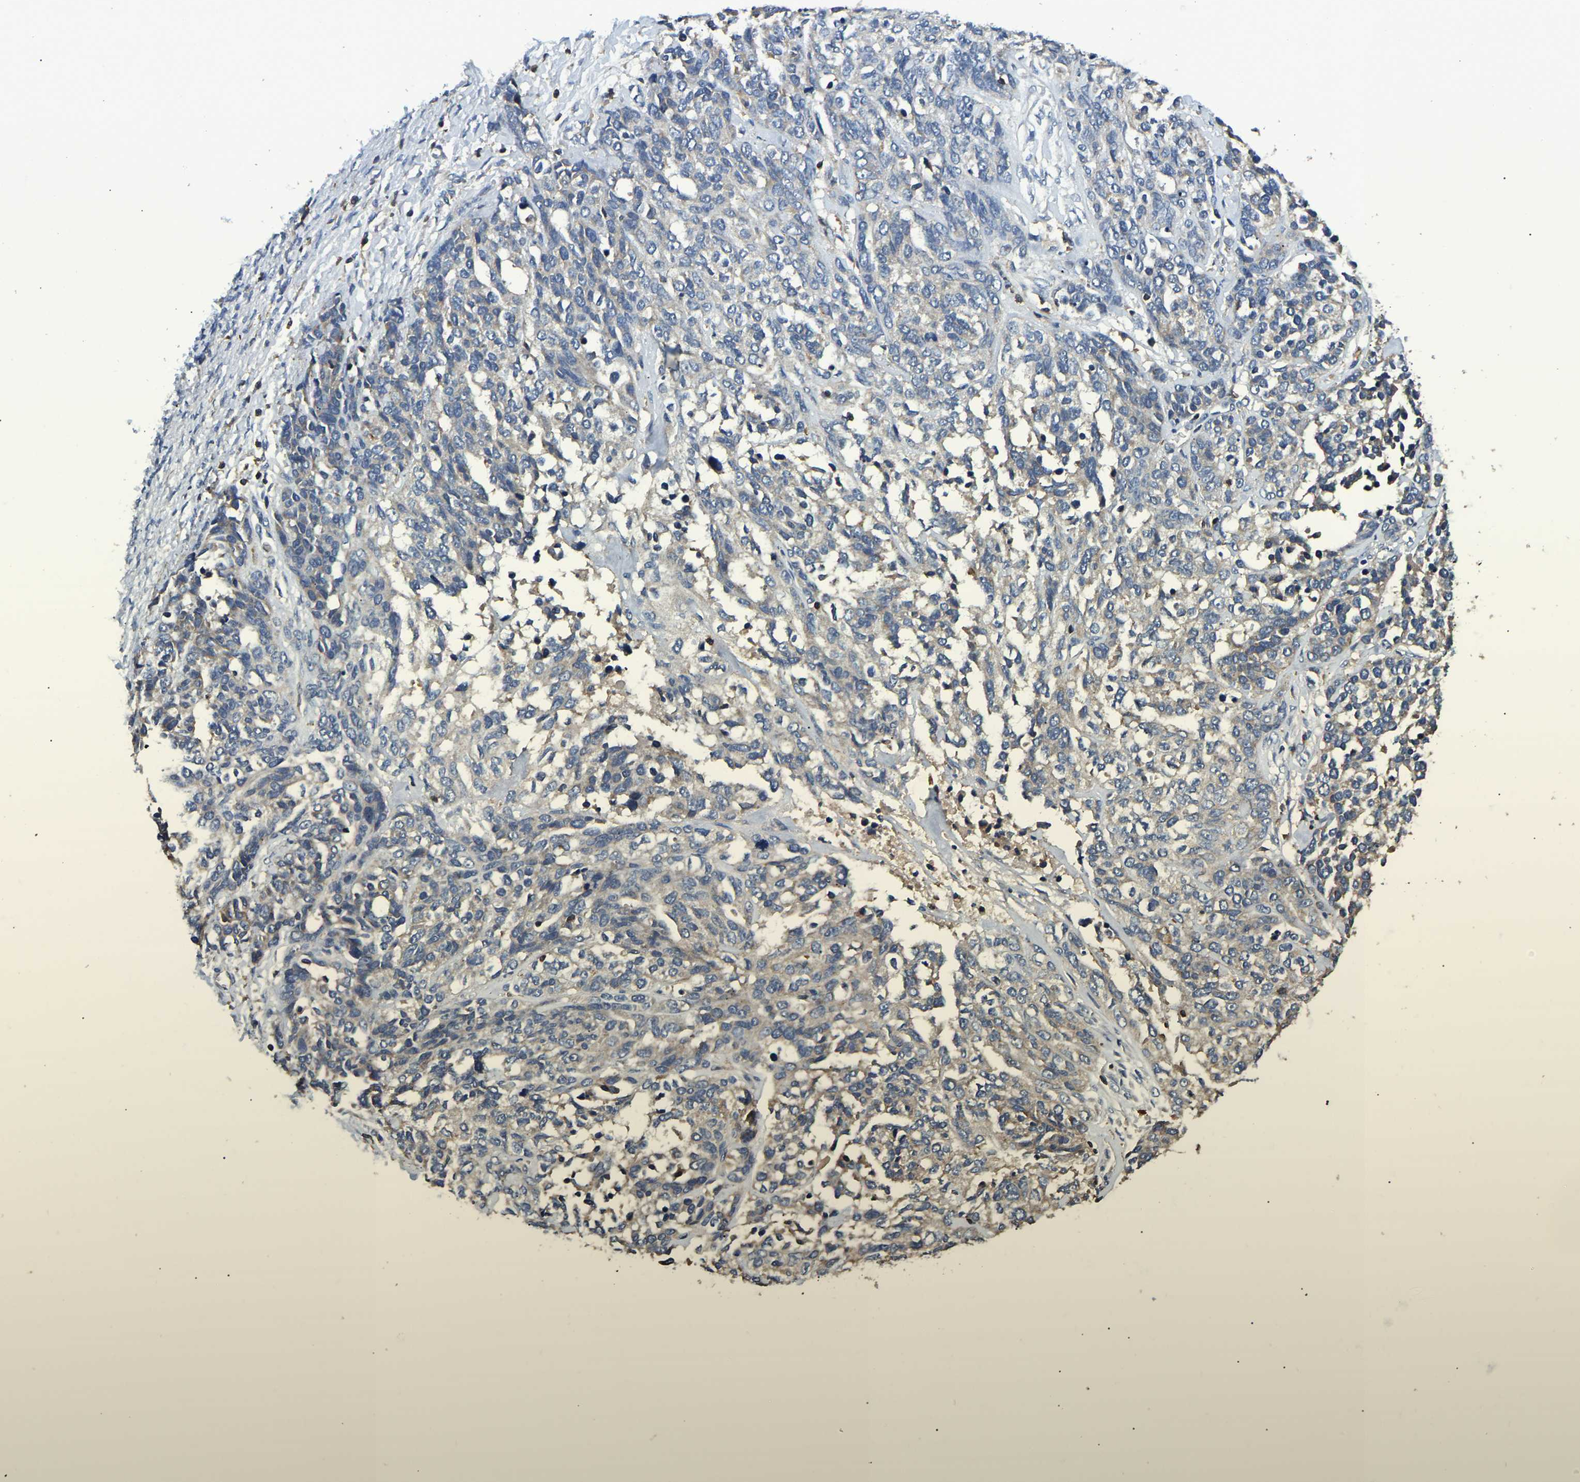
{"staining": {"intensity": "weak", "quantity": "25%-75%", "location": "cytoplasmic/membranous"}, "tissue": "ovarian cancer", "cell_type": "Tumor cells", "image_type": "cancer", "snomed": [{"axis": "morphology", "description": "Cystadenocarcinoma, serous, NOS"}, {"axis": "topography", "description": "Ovary"}], "caption": "High-magnification brightfield microscopy of ovarian serous cystadenocarcinoma stained with DAB (3,3'-diaminobenzidine) (brown) and counterstained with hematoxylin (blue). tumor cells exhibit weak cytoplasmic/membranous staining is appreciated in approximately25%-75% of cells.", "gene": "SMPD2", "patient": {"sex": "female", "age": 44}}